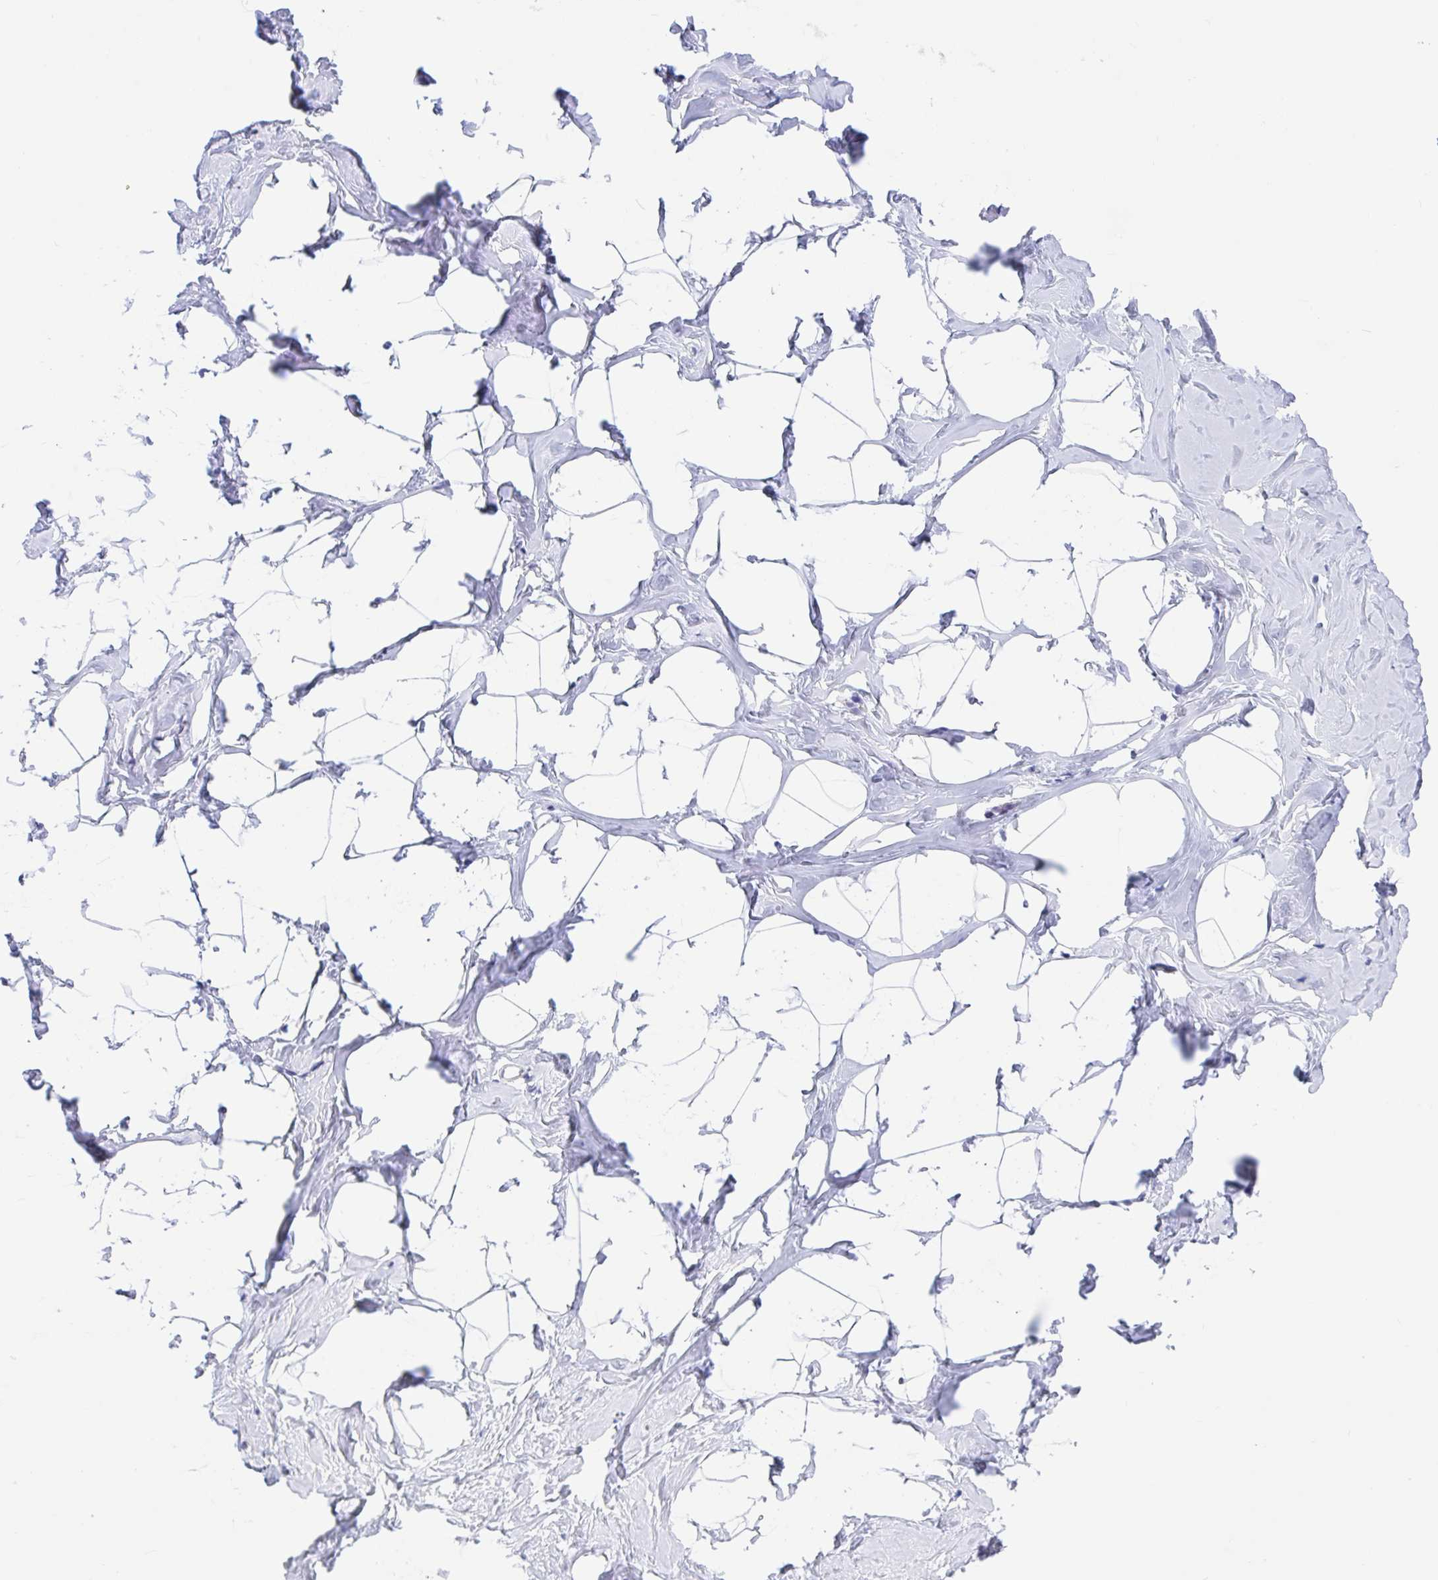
{"staining": {"intensity": "negative", "quantity": "none", "location": "none"}, "tissue": "breast", "cell_type": "Adipocytes", "image_type": "normal", "snomed": [{"axis": "morphology", "description": "Normal tissue, NOS"}, {"axis": "topography", "description": "Breast"}], "caption": "The image shows no staining of adipocytes in normal breast.", "gene": "OR6N2", "patient": {"sex": "female", "age": 32}}